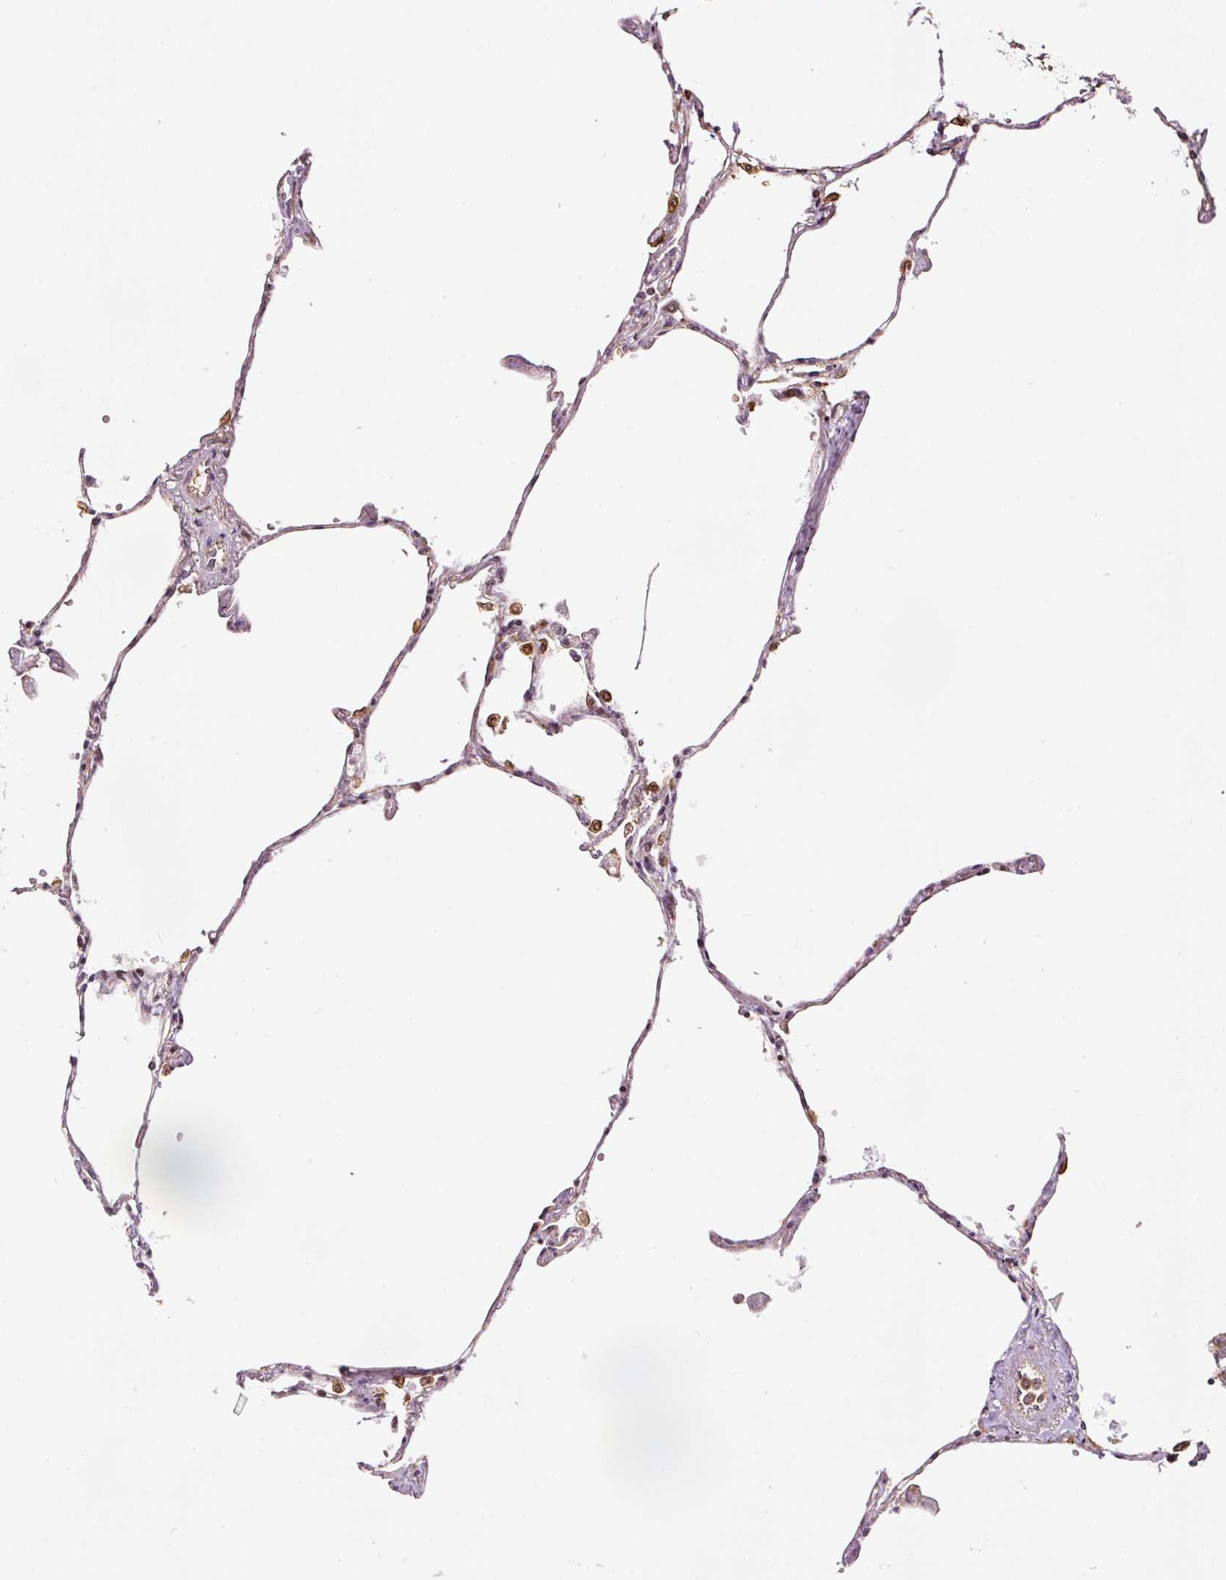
{"staining": {"intensity": "strong", "quantity": "25%-75%", "location": "cytoplasmic/membranous"}, "tissue": "lung", "cell_type": "Alveolar cells", "image_type": "normal", "snomed": [{"axis": "morphology", "description": "Normal tissue, NOS"}, {"axis": "topography", "description": "Lung"}], "caption": "Lung stained with IHC shows strong cytoplasmic/membranous staining in about 25%-75% of alveolar cells.", "gene": "SCNM1", "patient": {"sex": "female", "age": 67}}